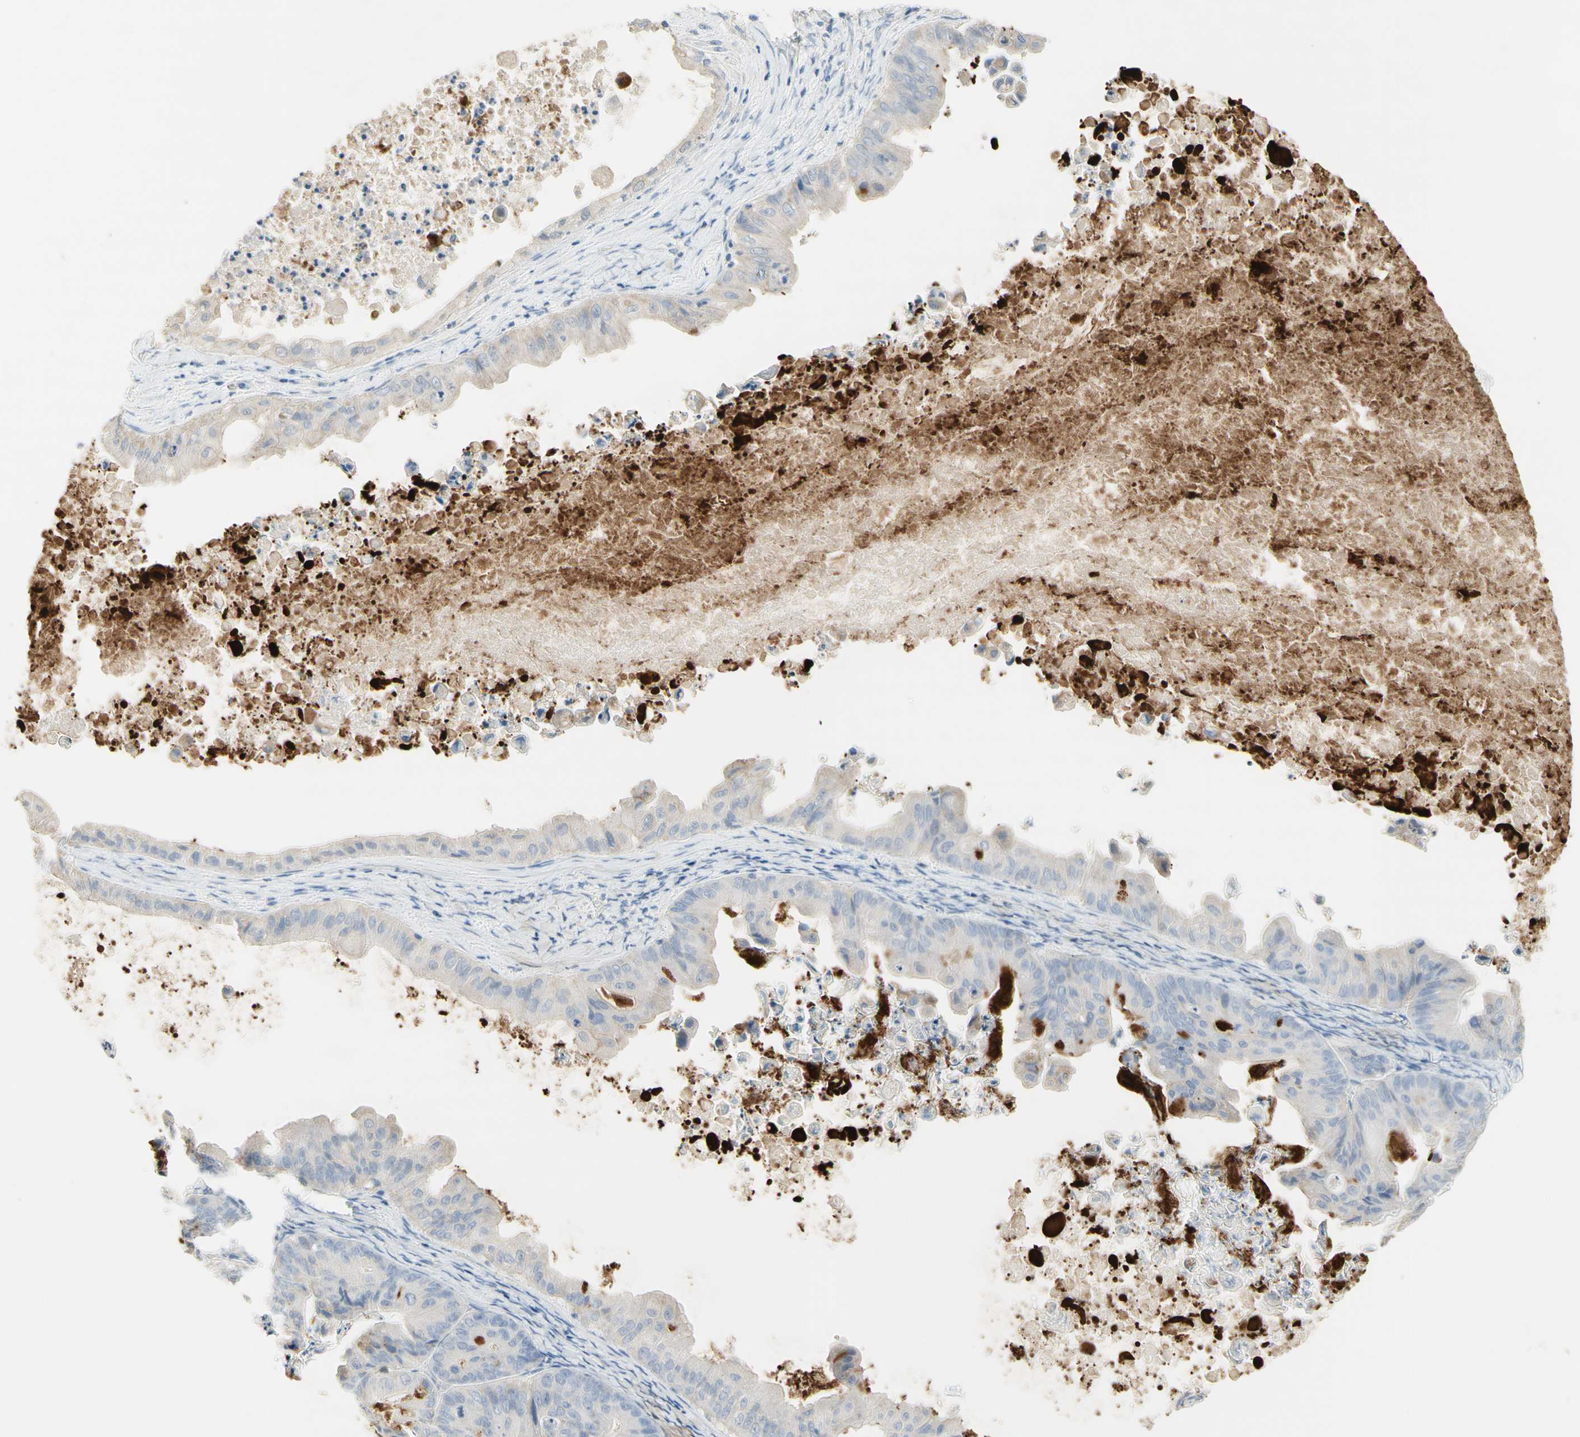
{"staining": {"intensity": "strong", "quantity": "<25%", "location": "cytoplasmic/membranous"}, "tissue": "ovarian cancer", "cell_type": "Tumor cells", "image_type": "cancer", "snomed": [{"axis": "morphology", "description": "Cystadenocarcinoma, mucinous, NOS"}, {"axis": "topography", "description": "Ovary"}], "caption": "There is medium levels of strong cytoplasmic/membranous staining in tumor cells of ovarian mucinous cystadenocarcinoma, as demonstrated by immunohistochemical staining (brown color).", "gene": "NECTIN4", "patient": {"sex": "female", "age": 37}}